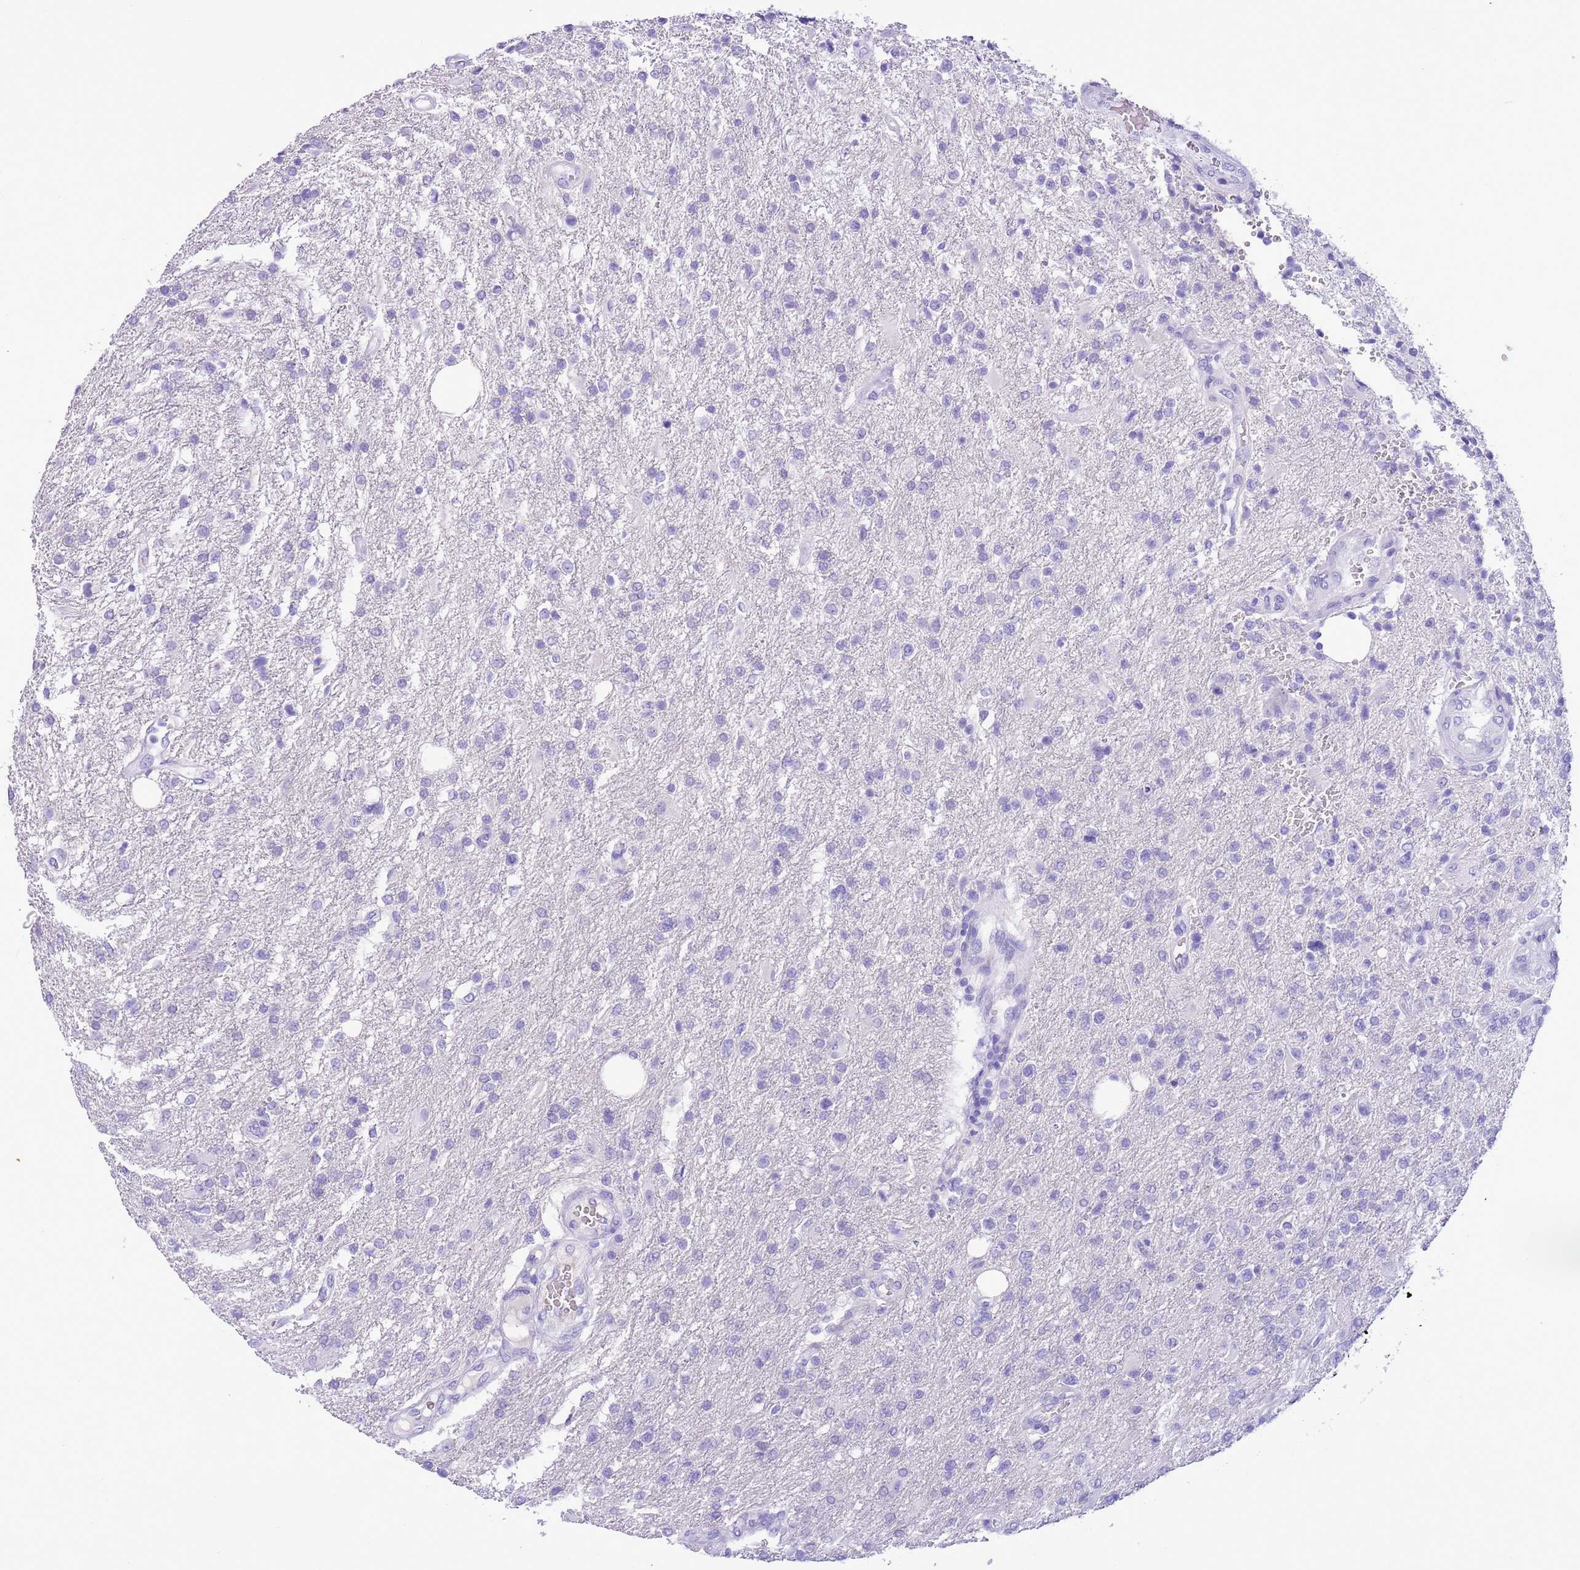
{"staining": {"intensity": "negative", "quantity": "none", "location": "none"}, "tissue": "glioma", "cell_type": "Tumor cells", "image_type": "cancer", "snomed": [{"axis": "morphology", "description": "Glioma, malignant, High grade"}, {"axis": "topography", "description": "Brain"}], "caption": "DAB (3,3'-diaminobenzidine) immunohistochemical staining of human high-grade glioma (malignant) shows no significant expression in tumor cells. Nuclei are stained in blue.", "gene": "TBC1D10B", "patient": {"sex": "male", "age": 56}}